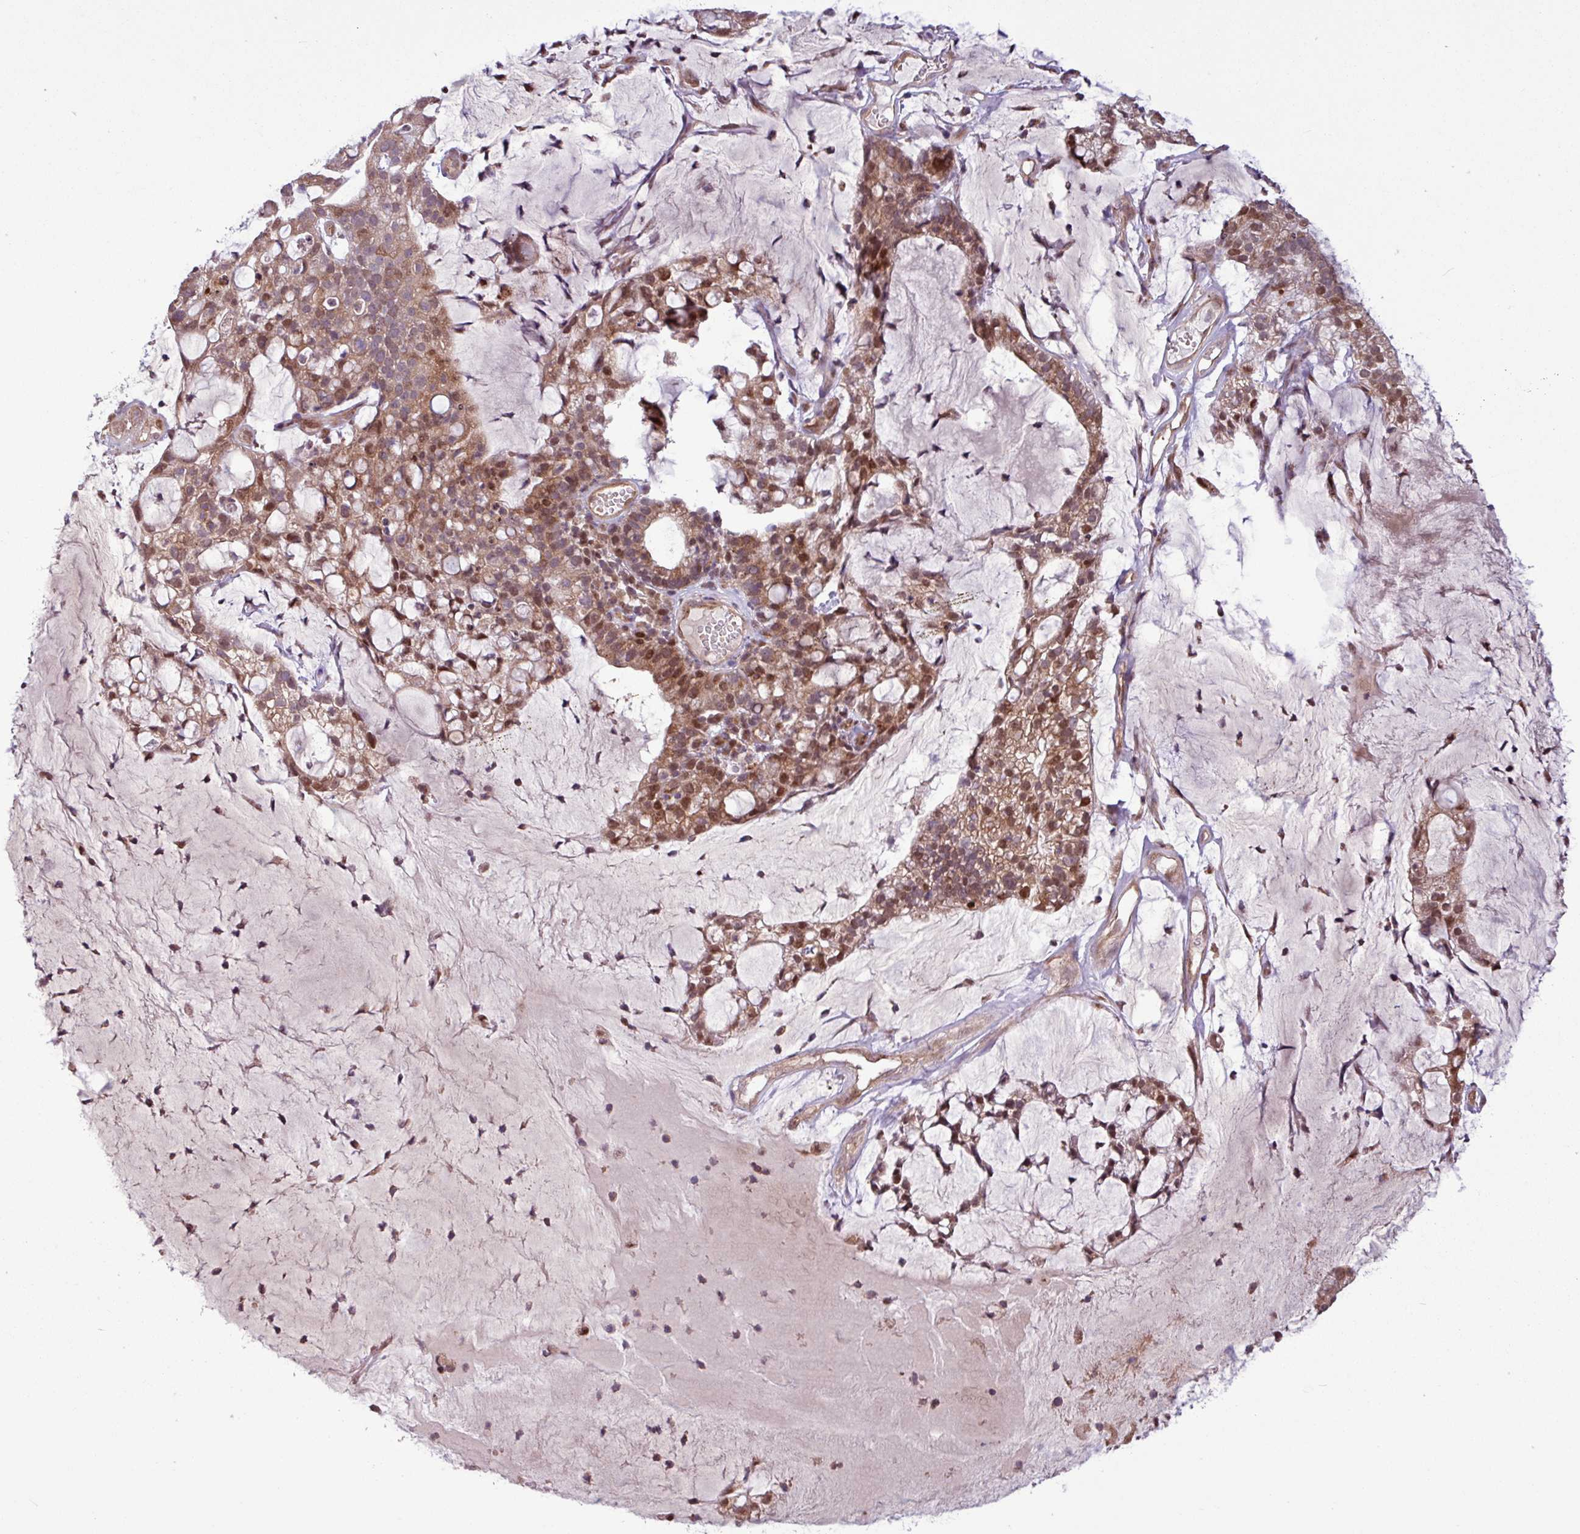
{"staining": {"intensity": "moderate", "quantity": ">75%", "location": "cytoplasmic/membranous,nuclear"}, "tissue": "cervical cancer", "cell_type": "Tumor cells", "image_type": "cancer", "snomed": [{"axis": "morphology", "description": "Adenocarcinoma, NOS"}, {"axis": "topography", "description": "Cervix"}], "caption": "Tumor cells demonstrate medium levels of moderate cytoplasmic/membranous and nuclear expression in approximately >75% of cells in human adenocarcinoma (cervical). (IHC, brightfield microscopy, high magnification).", "gene": "PDPR", "patient": {"sex": "female", "age": 41}}